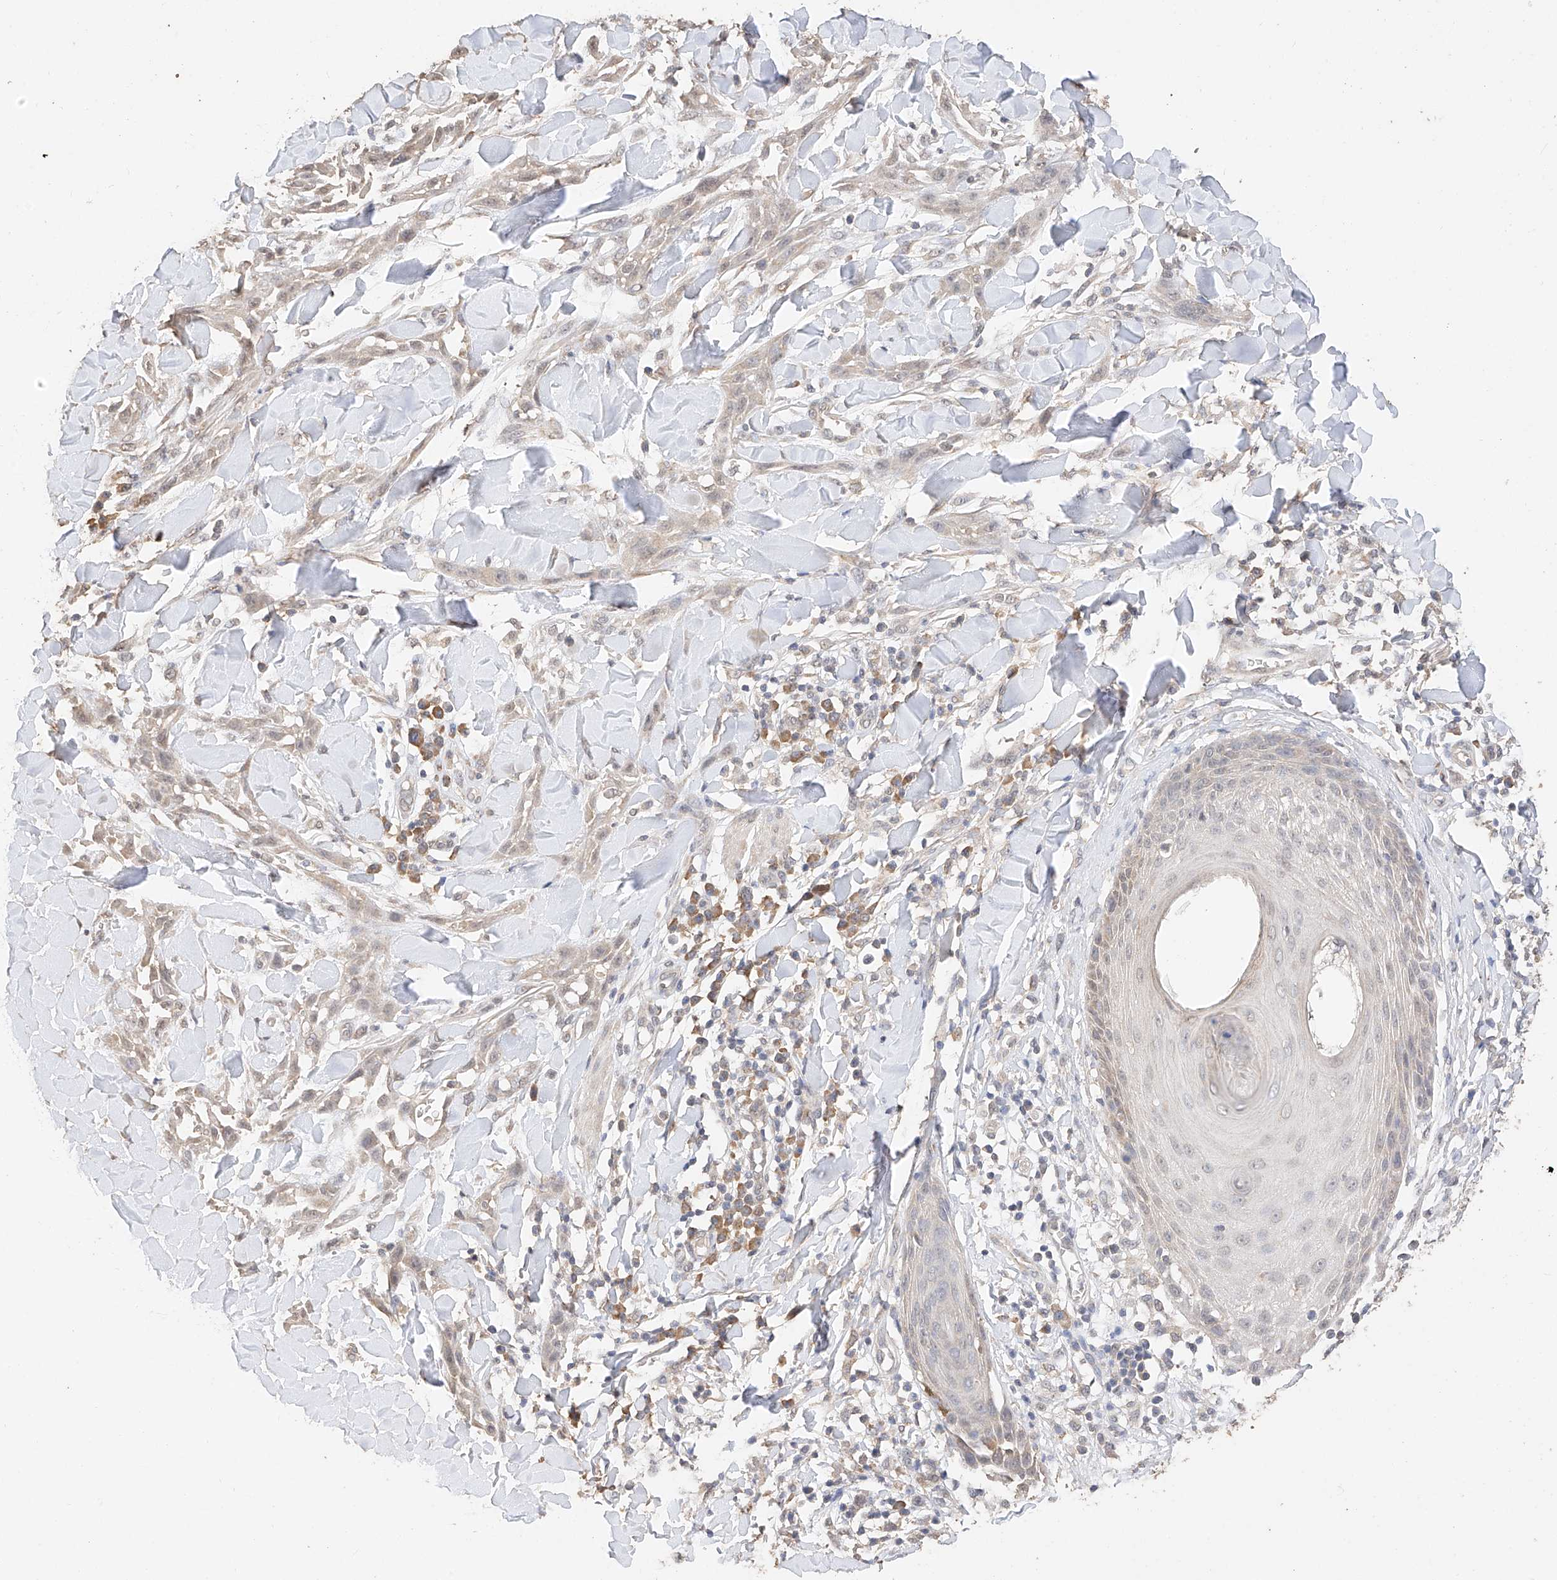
{"staining": {"intensity": "weak", "quantity": "<25%", "location": "cytoplasmic/membranous,nuclear"}, "tissue": "skin cancer", "cell_type": "Tumor cells", "image_type": "cancer", "snomed": [{"axis": "morphology", "description": "Squamous cell carcinoma, NOS"}, {"axis": "topography", "description": "Skin"}], "caption": "Protein analysis of skin cancer (squamous cell carcinoma) exhibits no significant staining in tumor cells. (DAB (3,3'-diaminobenzidine) immunohistochemistry, high magnification).", "gene": "IL22RA2", "patient": {"sex": "male", "age": 24}}